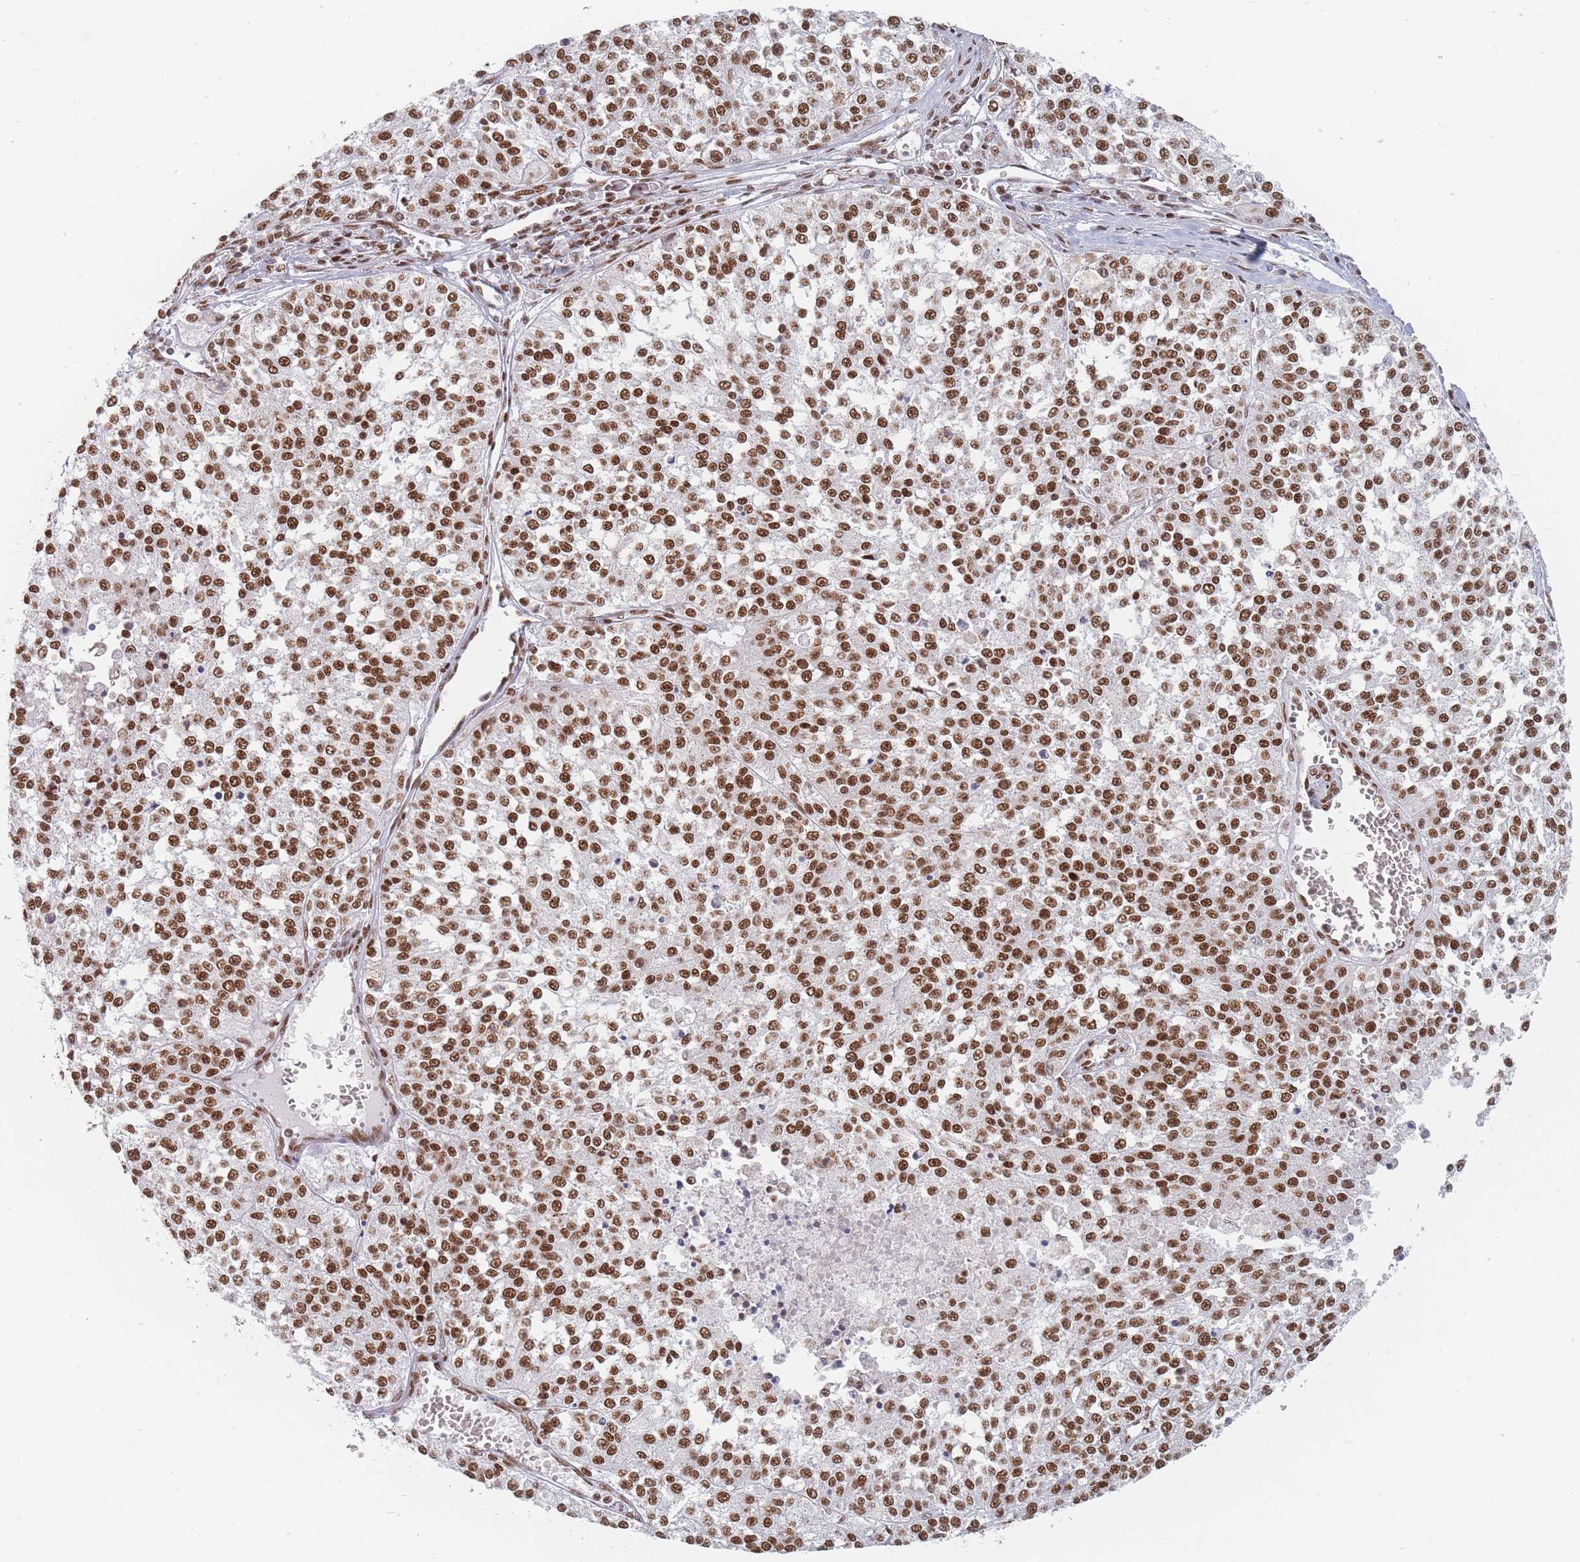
{"staining": {"intensity": "moderate", "quantity": ">75%", "location": "nuclear"}, "tissue": "melanoma", "cell_type": "Tumor cells", "image_type": "cancer", "snomed": [{"axis": "morphology", "description": "Malignant melanoma, NOS"}, {"axis": "topography", "description": "Skin"}], "caption": "The immunohistochemical stain shows moderate nuclear expression in tumor cells of melanoma tissue. (Brightfield microscopy of DAB IHC at high magnification).", "gene": "SAFB2", "patient": {"sex": "female", "age": 64}}